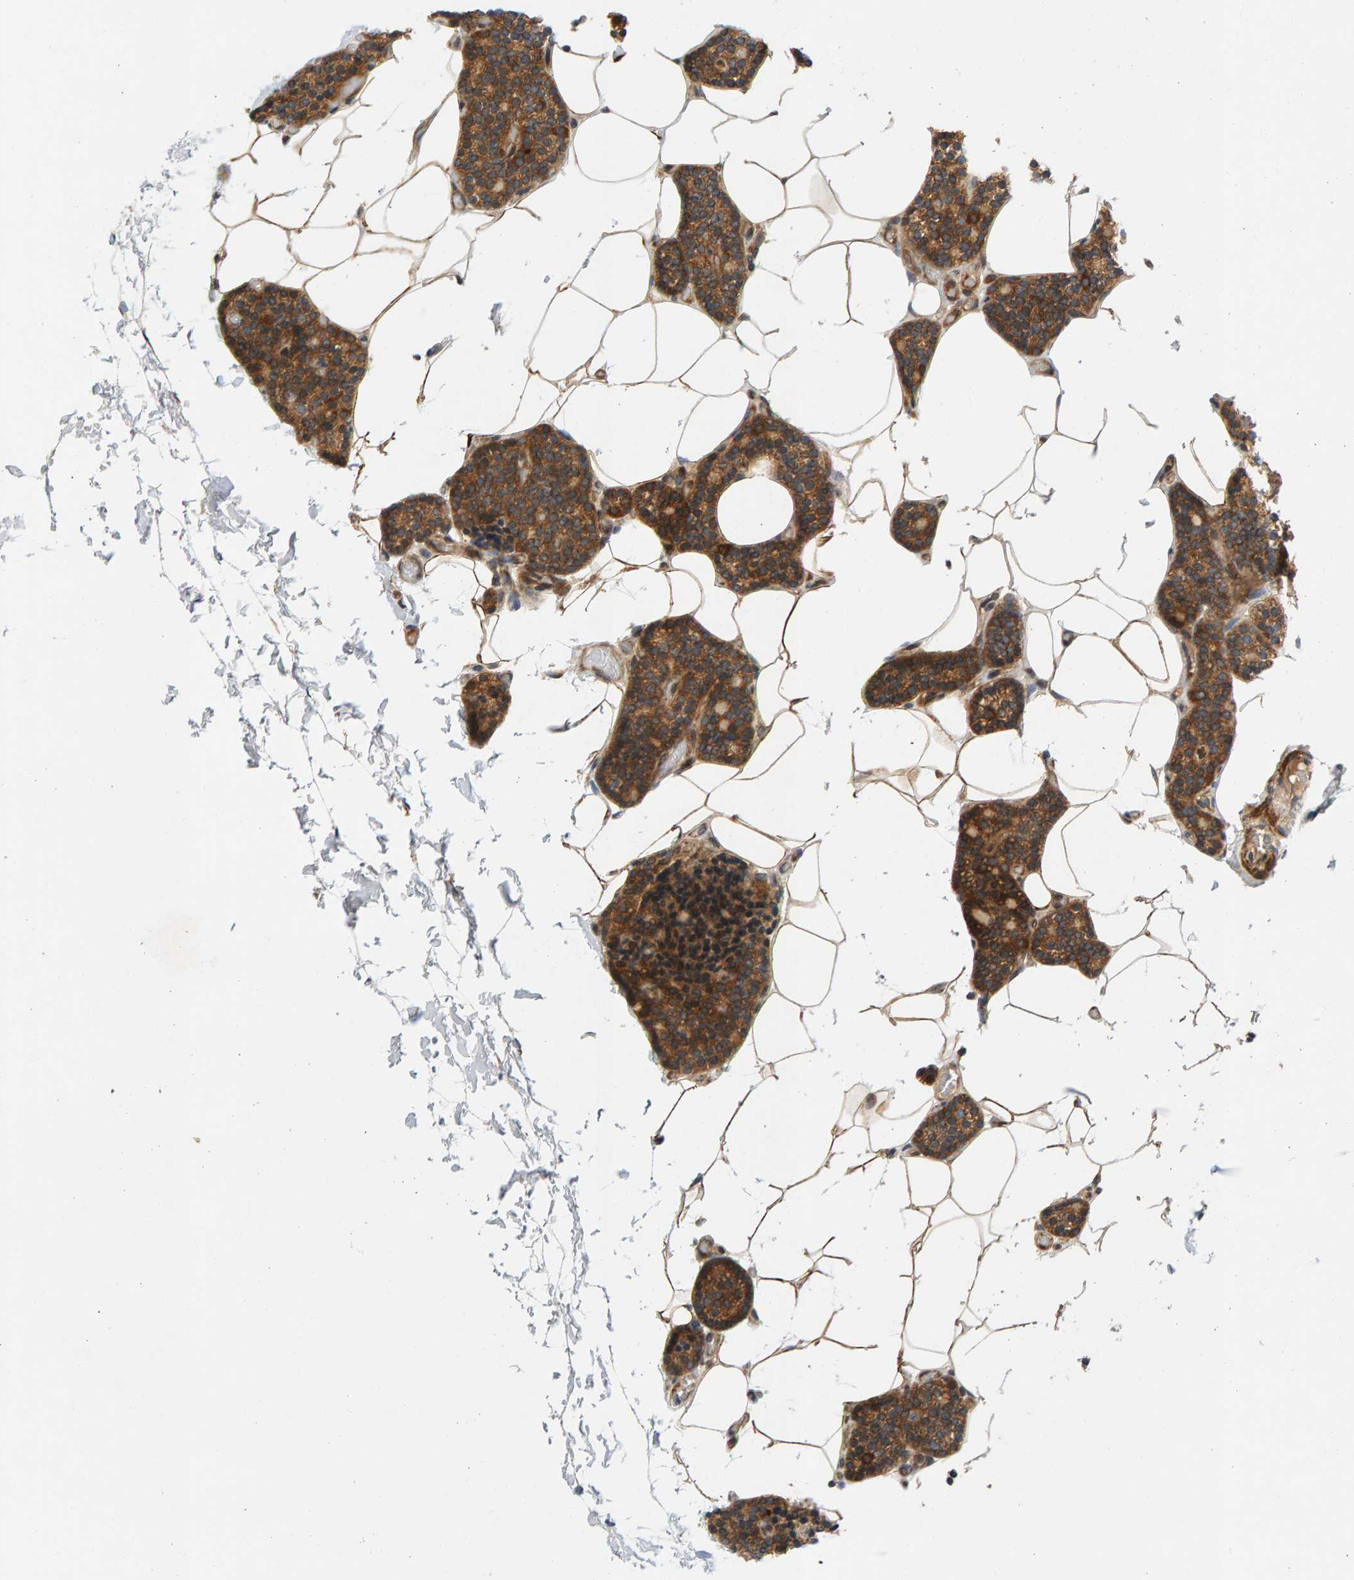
{"staining": {"intensity": "moderate", "quantity": ">75%", "location": "cytoplasmic/membranous"}, "tissue": "parathyroid gland", "cell_type": "Glandular cells", "image_type": "normal", "snomed": [{"axis": "morphology", "description": "Normal tissue, NOS"}, {"axis": "topography", "description": "Parathyroid gland"}], "caption": "Immunohistochemical staining of normal parathyroid gland exhibits >75% levels of moderate cytoplasmic/membranous protein staining in about >75% of glandular cells. The staining is performed using DAB (3,3'-diaminobenzidine) brown chromogen to label protein expression. The nuclei are counter-stained blue using hematoxylin.", "gene": "BAHCC1", "patient": {"sex": "male", "age": 52}}